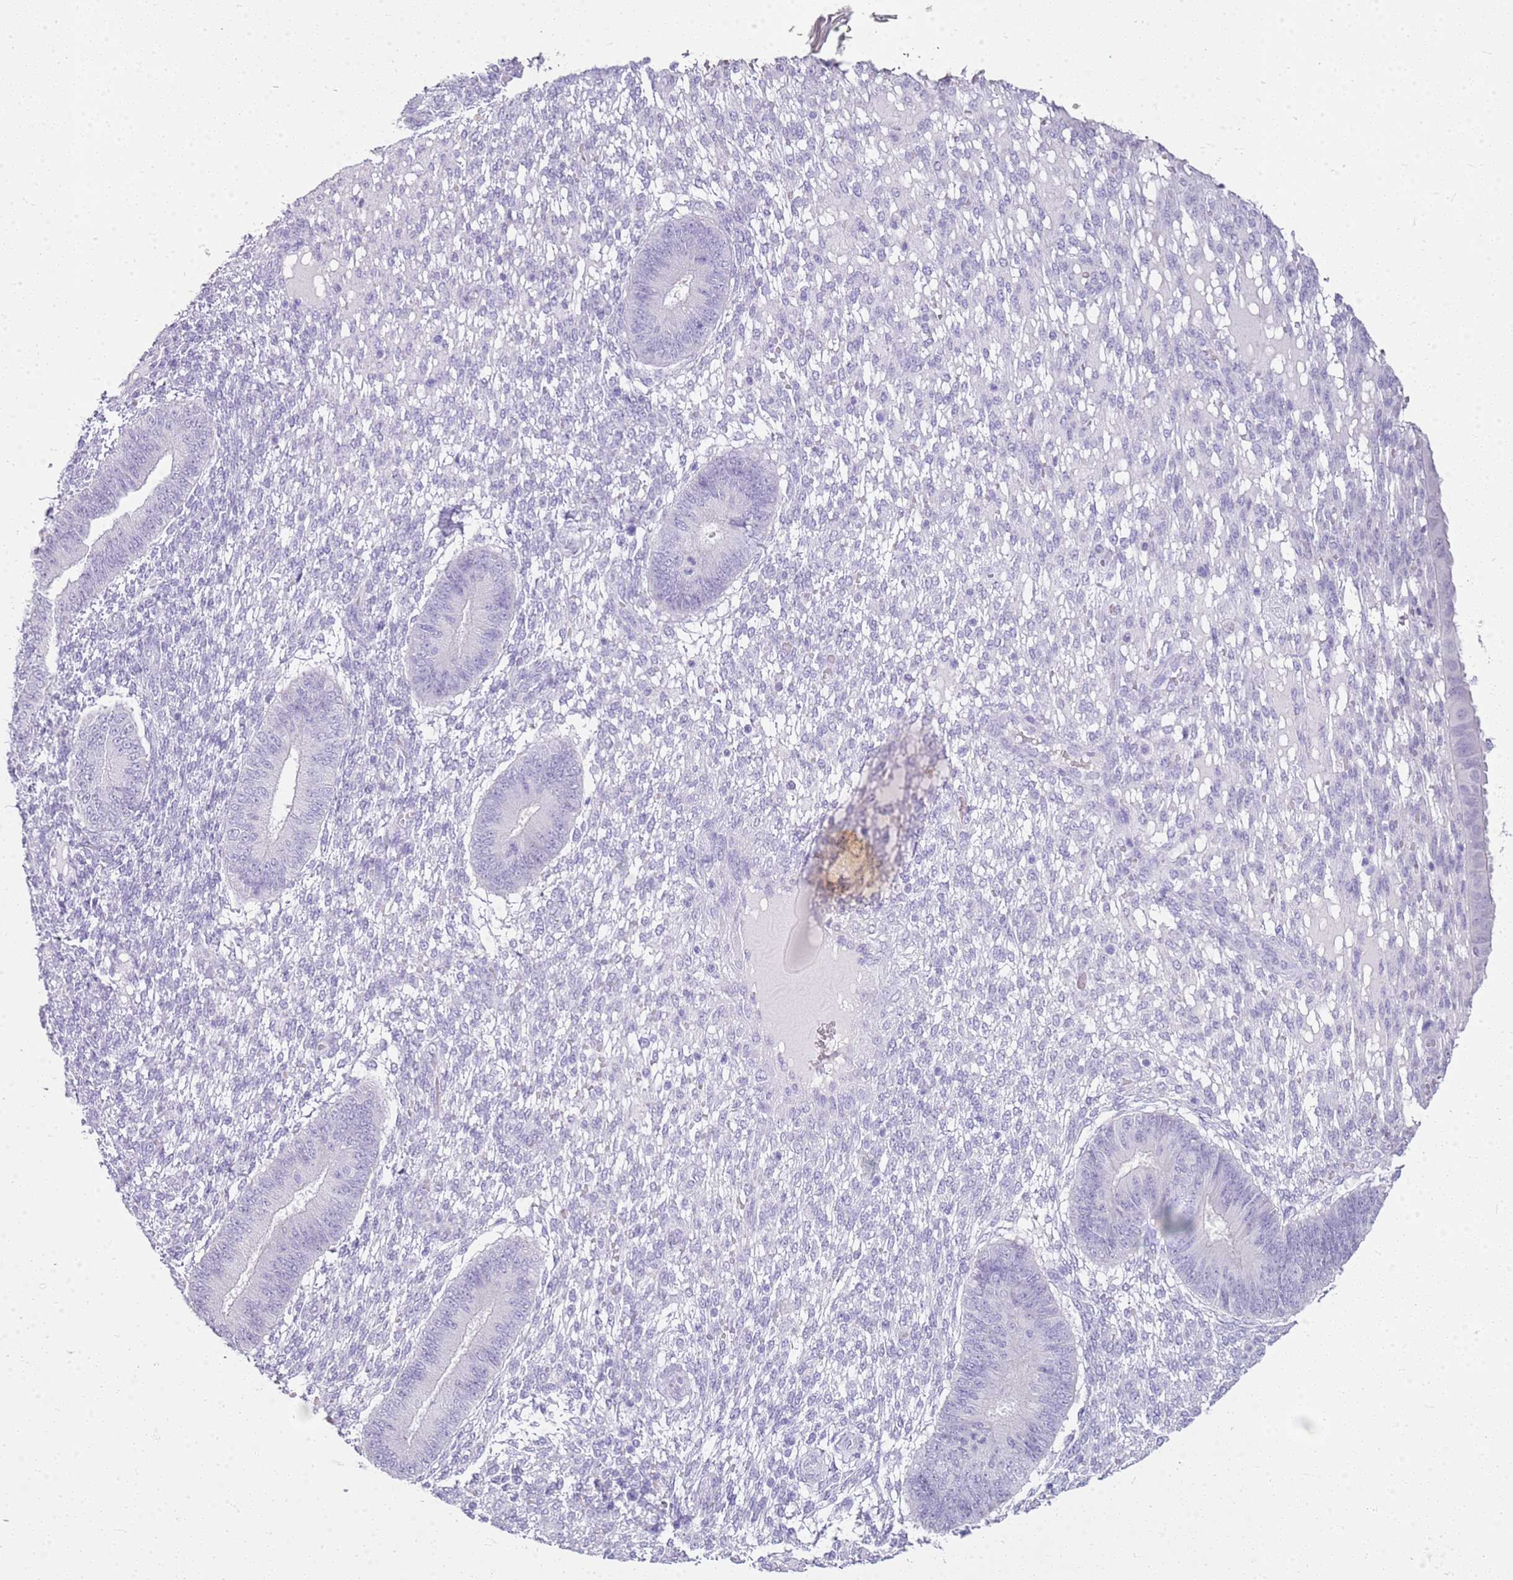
{"staining": {"intensity": "negative", "quantity": "none", "location": "none"}, "tissue": "endometrium", "cell_type": "Cells in endometrial stroma", "image_type": "normal", "snomed": [{"axis": "morphology", "description": "Normal tissue, NOS"}, {"axis": "topography", "description": "Endometrium"}], "caption": "High power microscopy photomicrograph of an immunohistochemistry image of unremarkable endometrium, revealing no significant positivity in cells in endometrial stroma.", "gene": "CA8", "patient": {"sex": "female", "age": 49}}